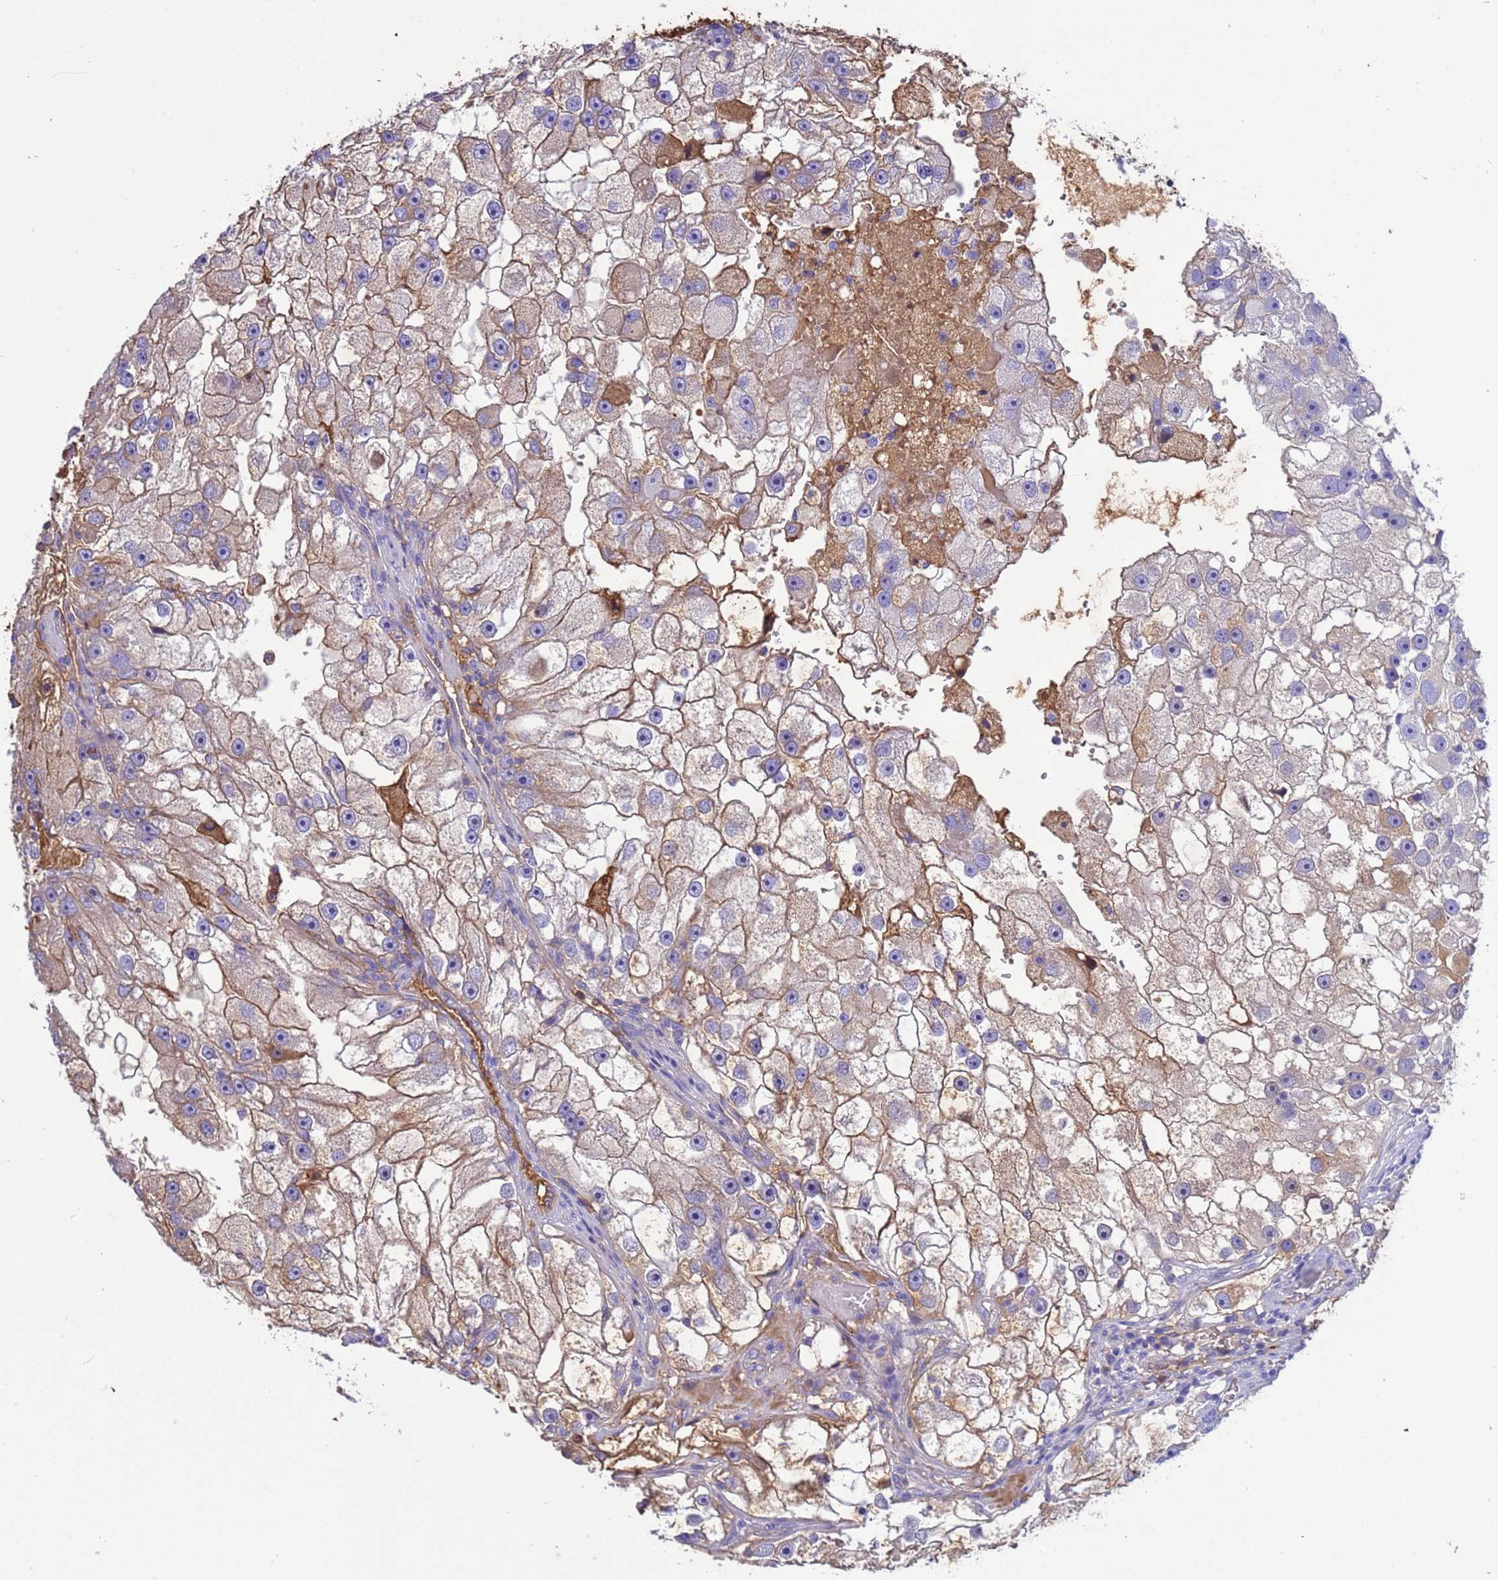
{"staining": {"intensity": "moderate", "quantity": ">75%", "location": "cytoplasmic/membranous"}, "tissue": "renal cancer", "cell_type": "Tumor cells", "image_type": "cancer", "snomed": [{"axis": "morphology", "description": "Adenocarcinoma, NOS"}, {"axis": "topography", "description": "Kidney"}], "caption": "Tumor cells exhibit medium levels of moderate cytoplasmic/membranous expression in about >75% of cells in adenocarcinoma (renal). (Brightfield microscopy of DAB IHC at high magnification).", "gene": "H1-7", "patient": {"sex": "male", "age": 63}}